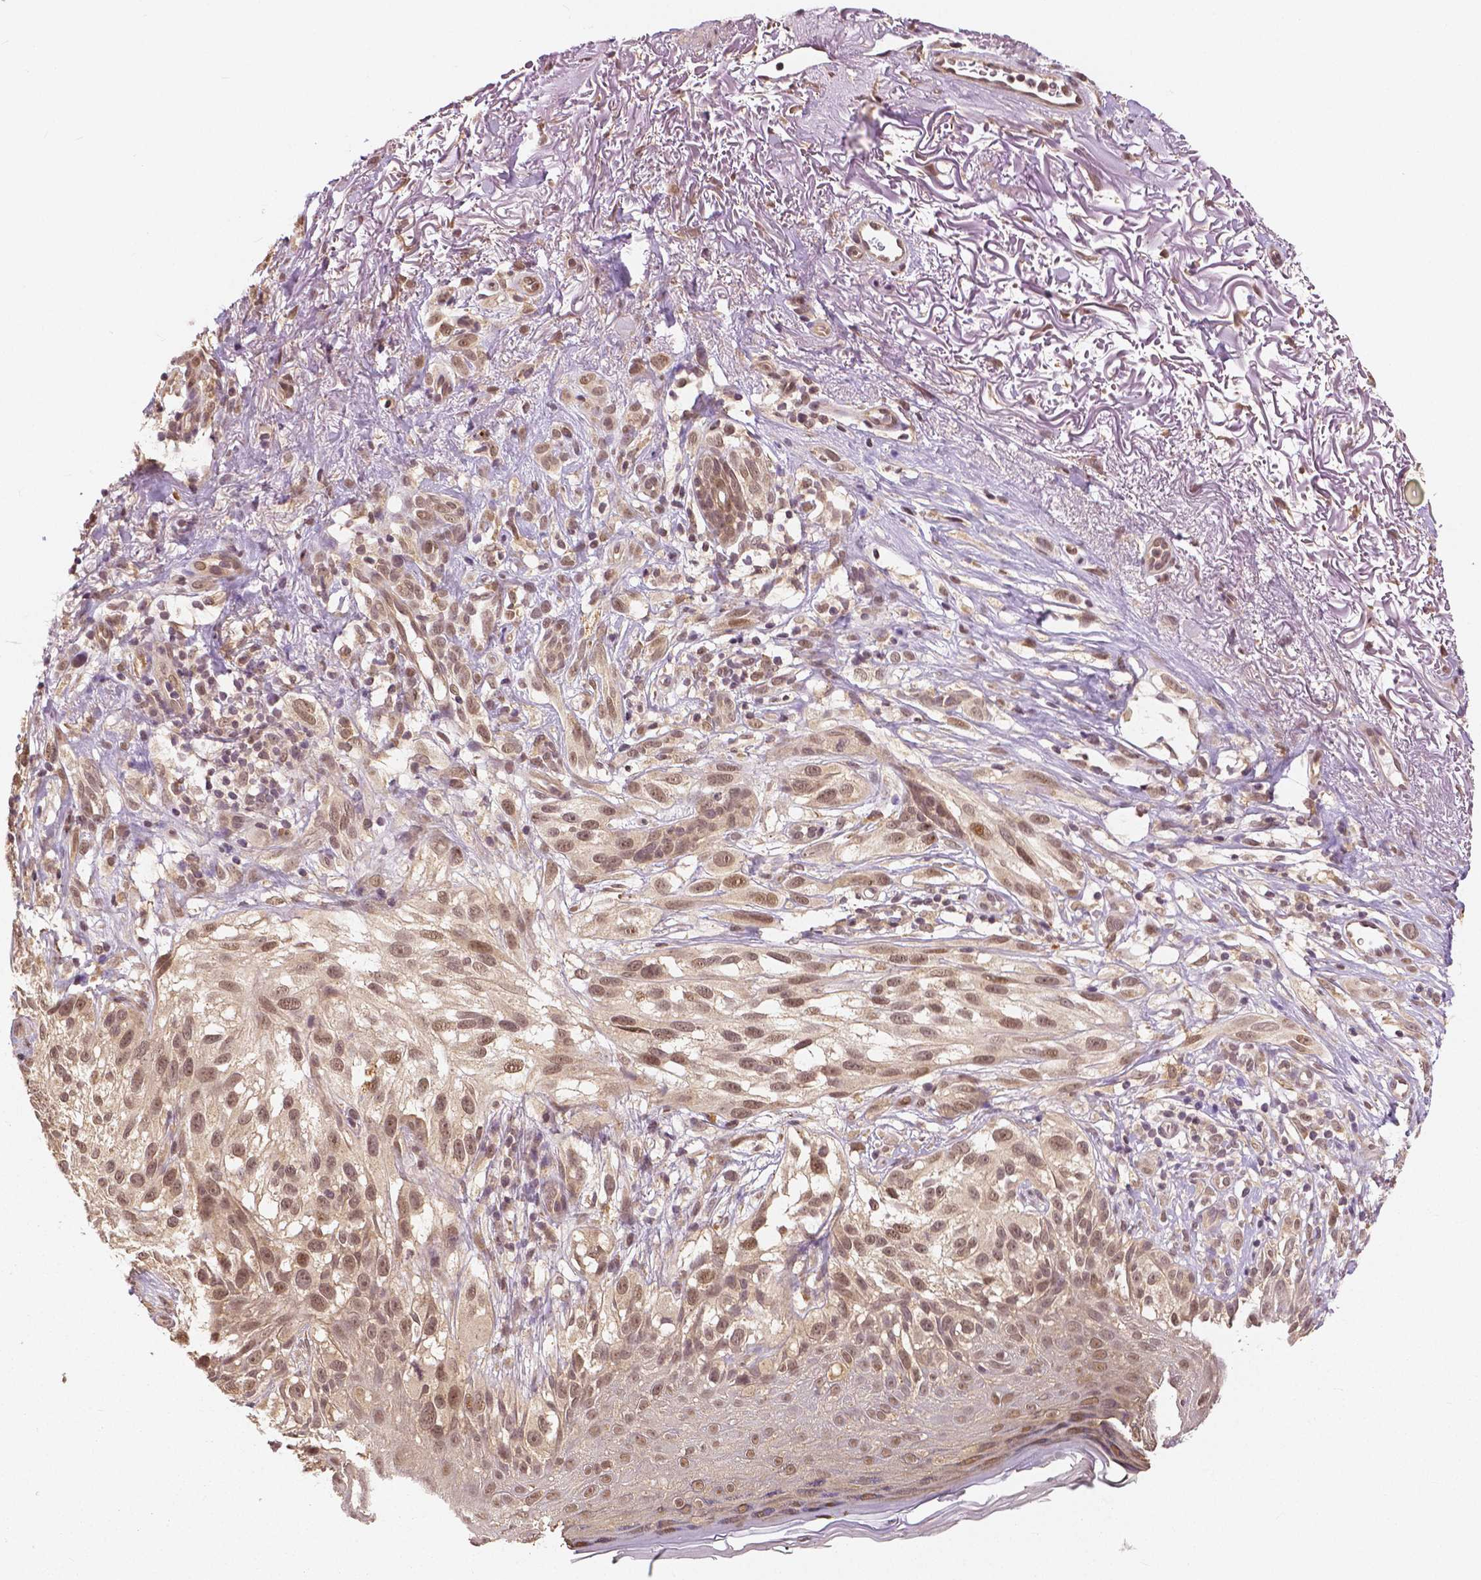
{"staining": {"intensity": "moderate", "quantity": ">75%", "location": "nuclear"}, "tissue": "melanoma", "cell_type": "Tumor cells", "image_type": "cancer", "snomed": [{"axis": "morphology", "description": "Malignant melanoma, NOS"}, {"axis": "topography", "description": "Skin"}], "caption": "Immunohistochemistry micrograph of neoplastic tissue: melanoma stained using immunohistochemistry reveals medium levels of moderate protein expression localized specifically in the nuclear of tumor cells, appearing as a nuclear brown color.", "gene": "MAP1LC3B", "patient": {"sex": "female", "age": 86}}